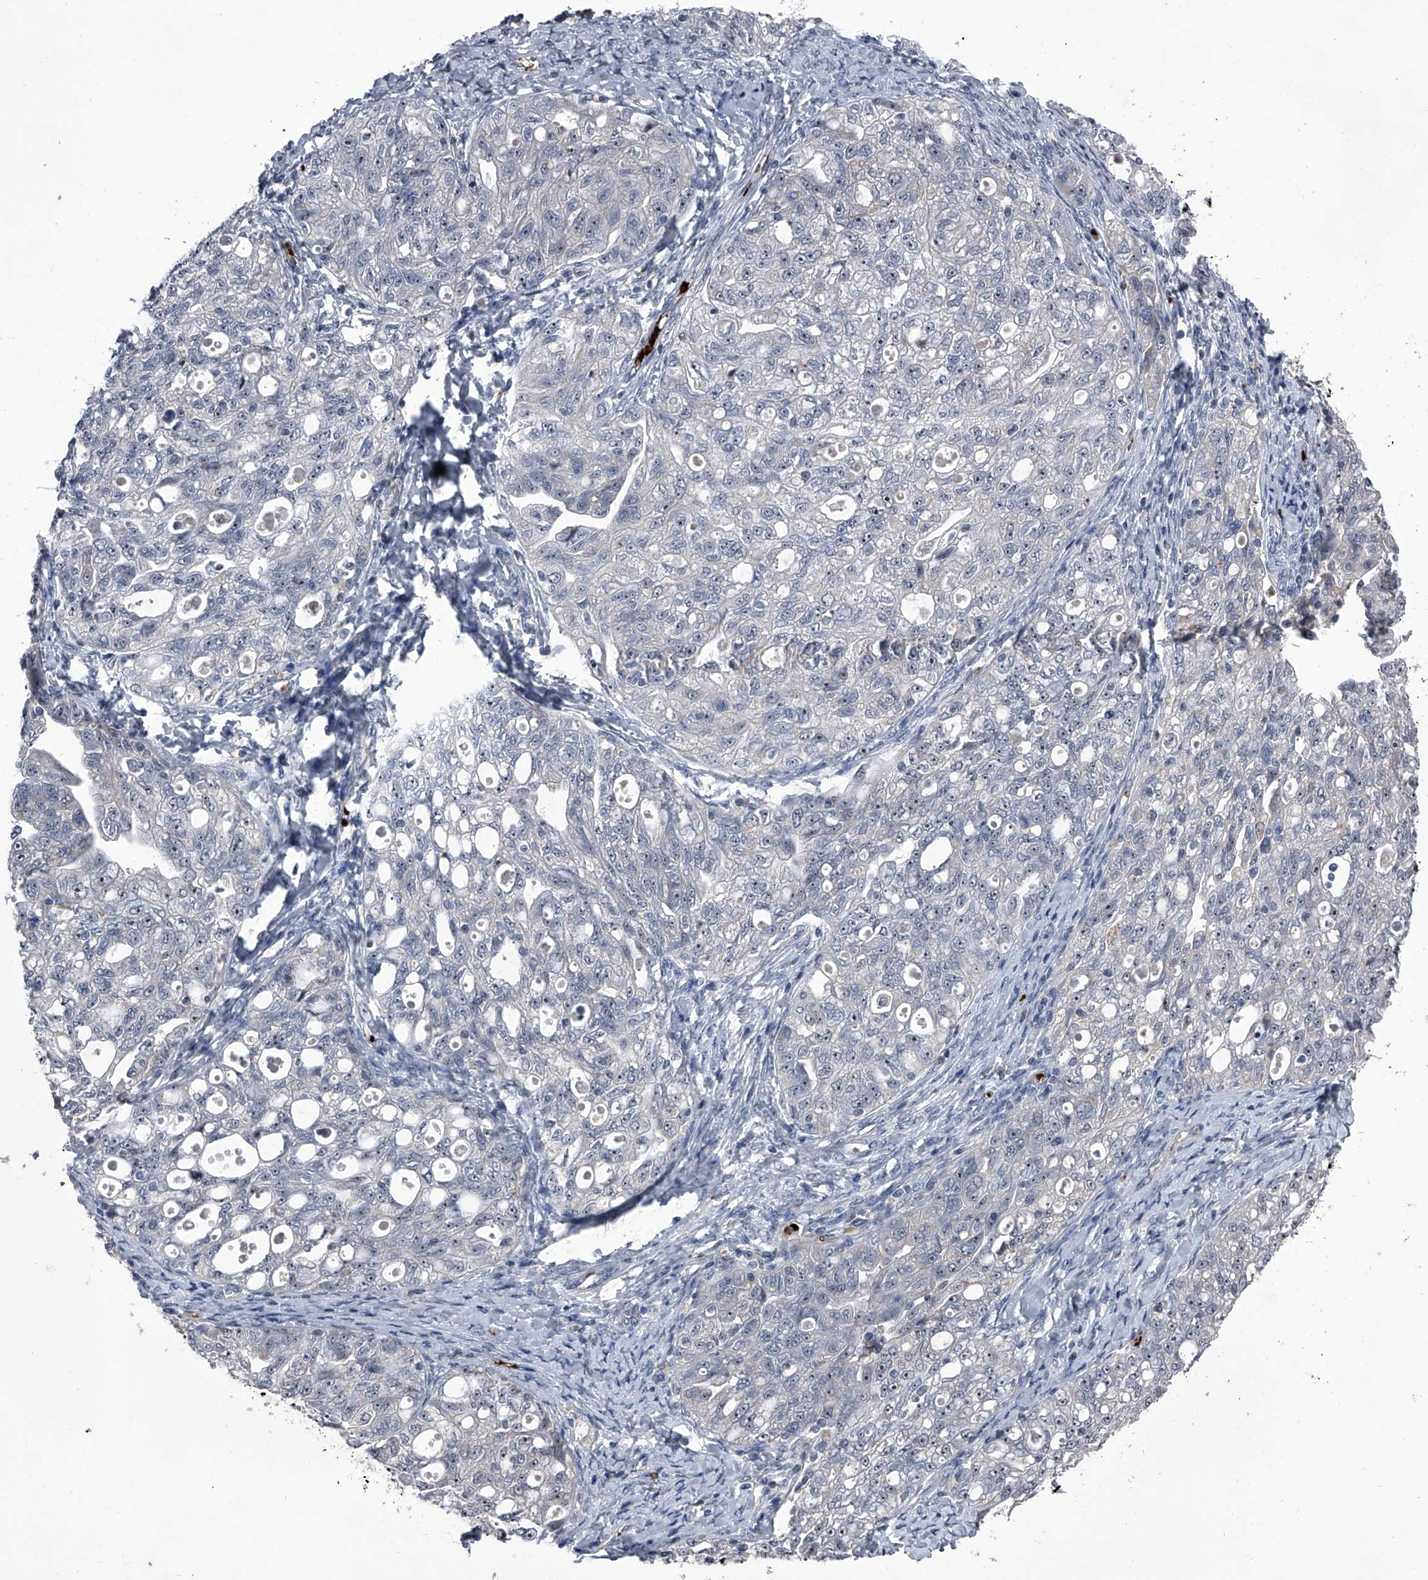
{"staining": {"intensity": "negative", "quantity": "none", "location": "none"}, "tissue": "ovarian cancer", "cell_type": "Tumor cells", "image_type": "cancer", "snomed": [{"axis": "morphology", "description": "Carcinoma, NOS"}, {"axis": "morphology", "description": "Cystadenocarcinoma, serous, NOS"}, {"axis": "topography", "description": "Ovary"}], "caption": "Immunohistochemical staining of serous cystadenocarcinoma (ovarian) reveals no significant expression in tumor cells.", "gene": "CEP85L", "patient": {"sex": "female", "age": 69}}